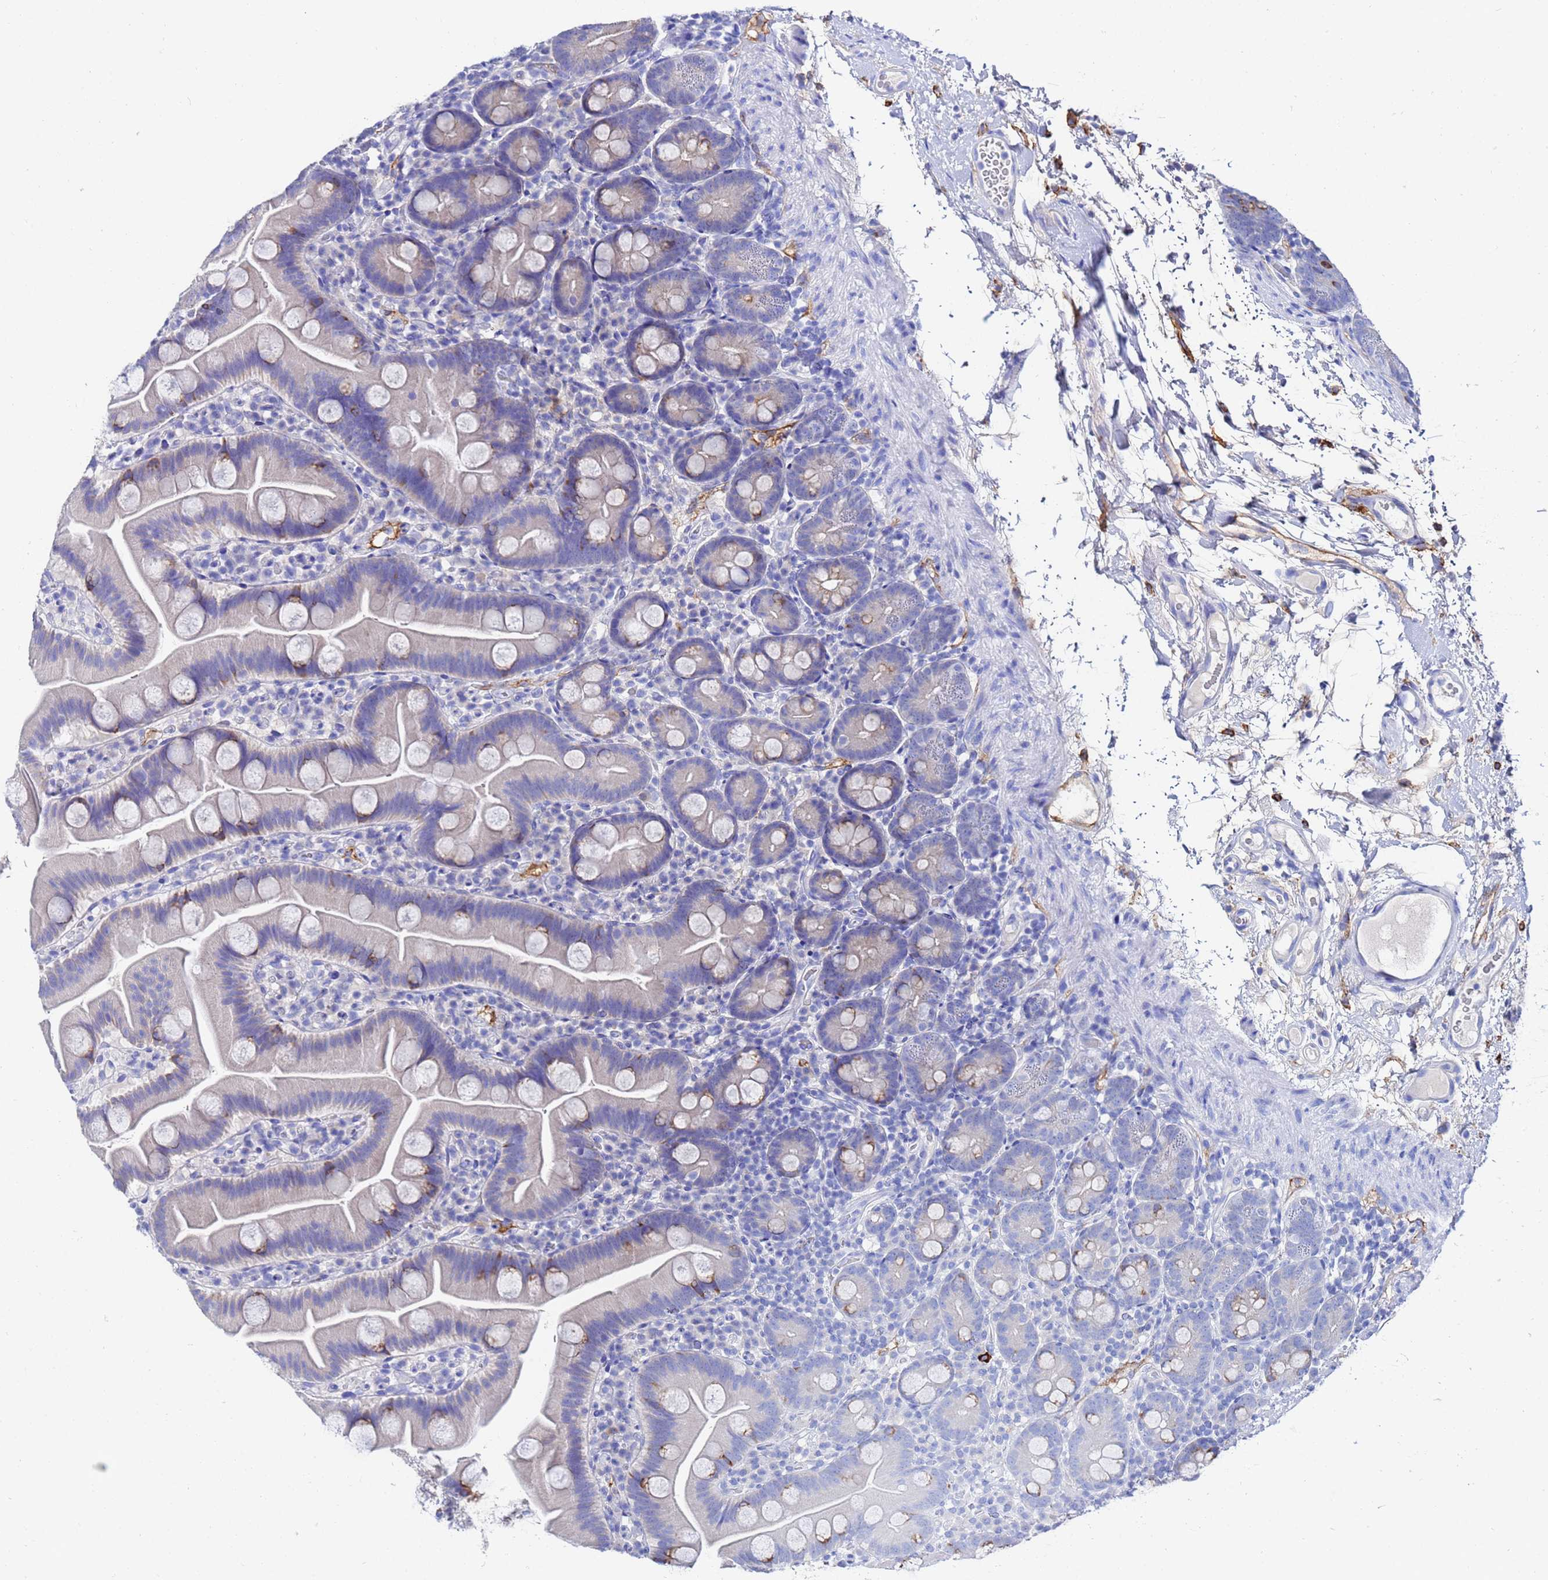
{"staining": {"intensity": "moderate", "quantity": "<25%", "location": "cytoplasmic/membranous"}, "tissue": "small intestine", "cell_type": "Glandular cells", "image_type": "normal", "snomed": [{"axis": "morphology", "description": "Normal tissue, NOS"}, {"axis": "topography", "description": "Small intestine"}], "caption": "Immunohistochemistry (IHC) of benign small intestine reveals low levels of moderate cytoplasmic/membranous positivity in approximately <25% of glandular cells.", "gene": "AQP12A", "patient": {"sex": "female", "age": 68}}